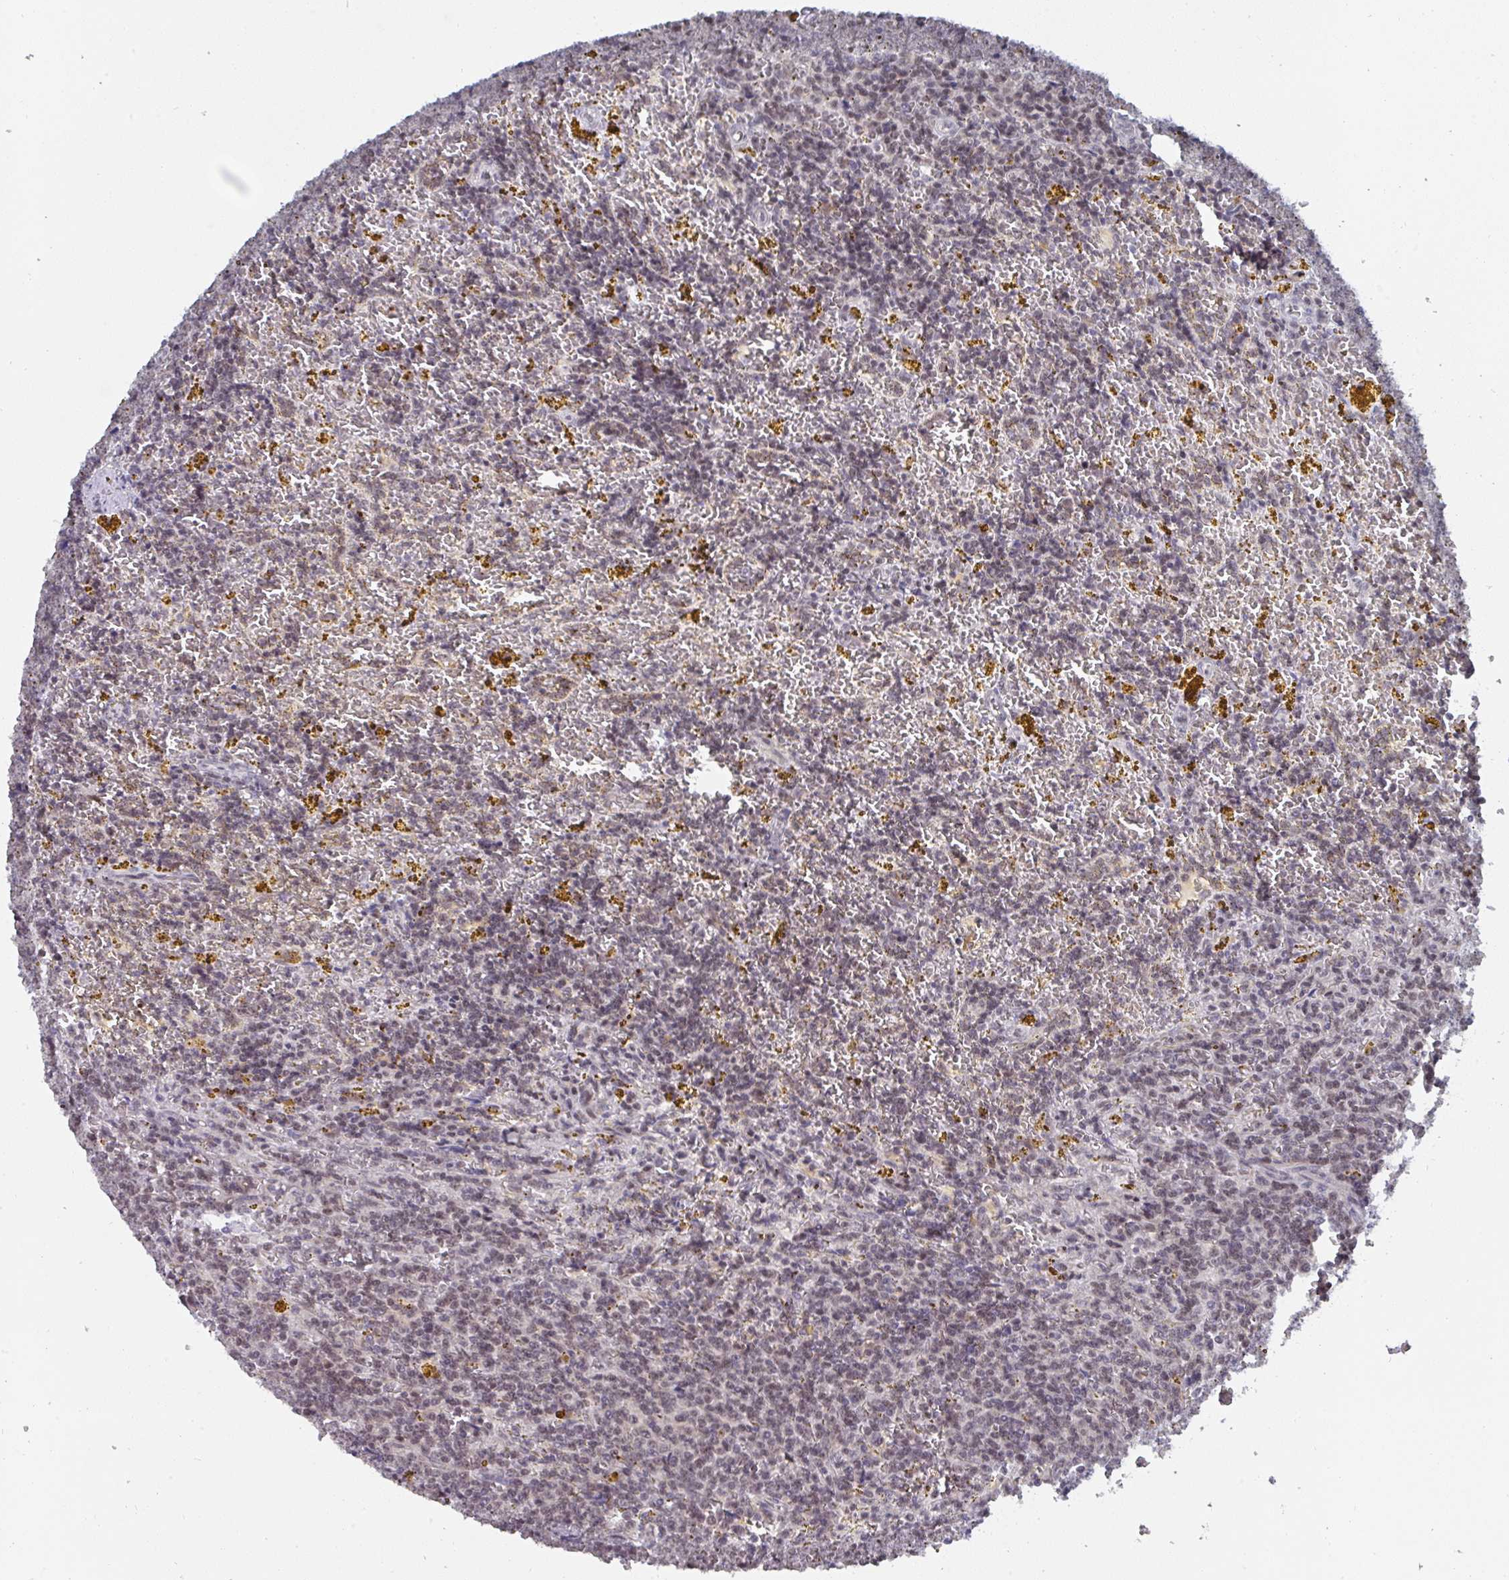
{"staining": {"intensity": "weak", "quantity": "25%-75%", "location": "nuclear"}, "tissue": "lymphoma", "cell_type": "Tumor cells", "image_type": "cancer", "snomed": [{"axis": "morphology", "description": "Malignant lymphoma, non-Hodgkin's type, Low grade"}, {"axis": "topography", "description": "Spleen"}, {"axis": "topography", "description": "Lymph node"}], "caption": "Protein expression by immunohistochemistry (IHC) reveals weak nuclear expression in approximately 25%-75% of tumor cells in lymphoma. The staining was performed using DAB to visualize the protein expression in brown, while the nuclei were stained in blue with hematoxylin (Magnification: 20x).", "gene": "JMJD1C", "patient": {"sex": "female", "age": 66}}